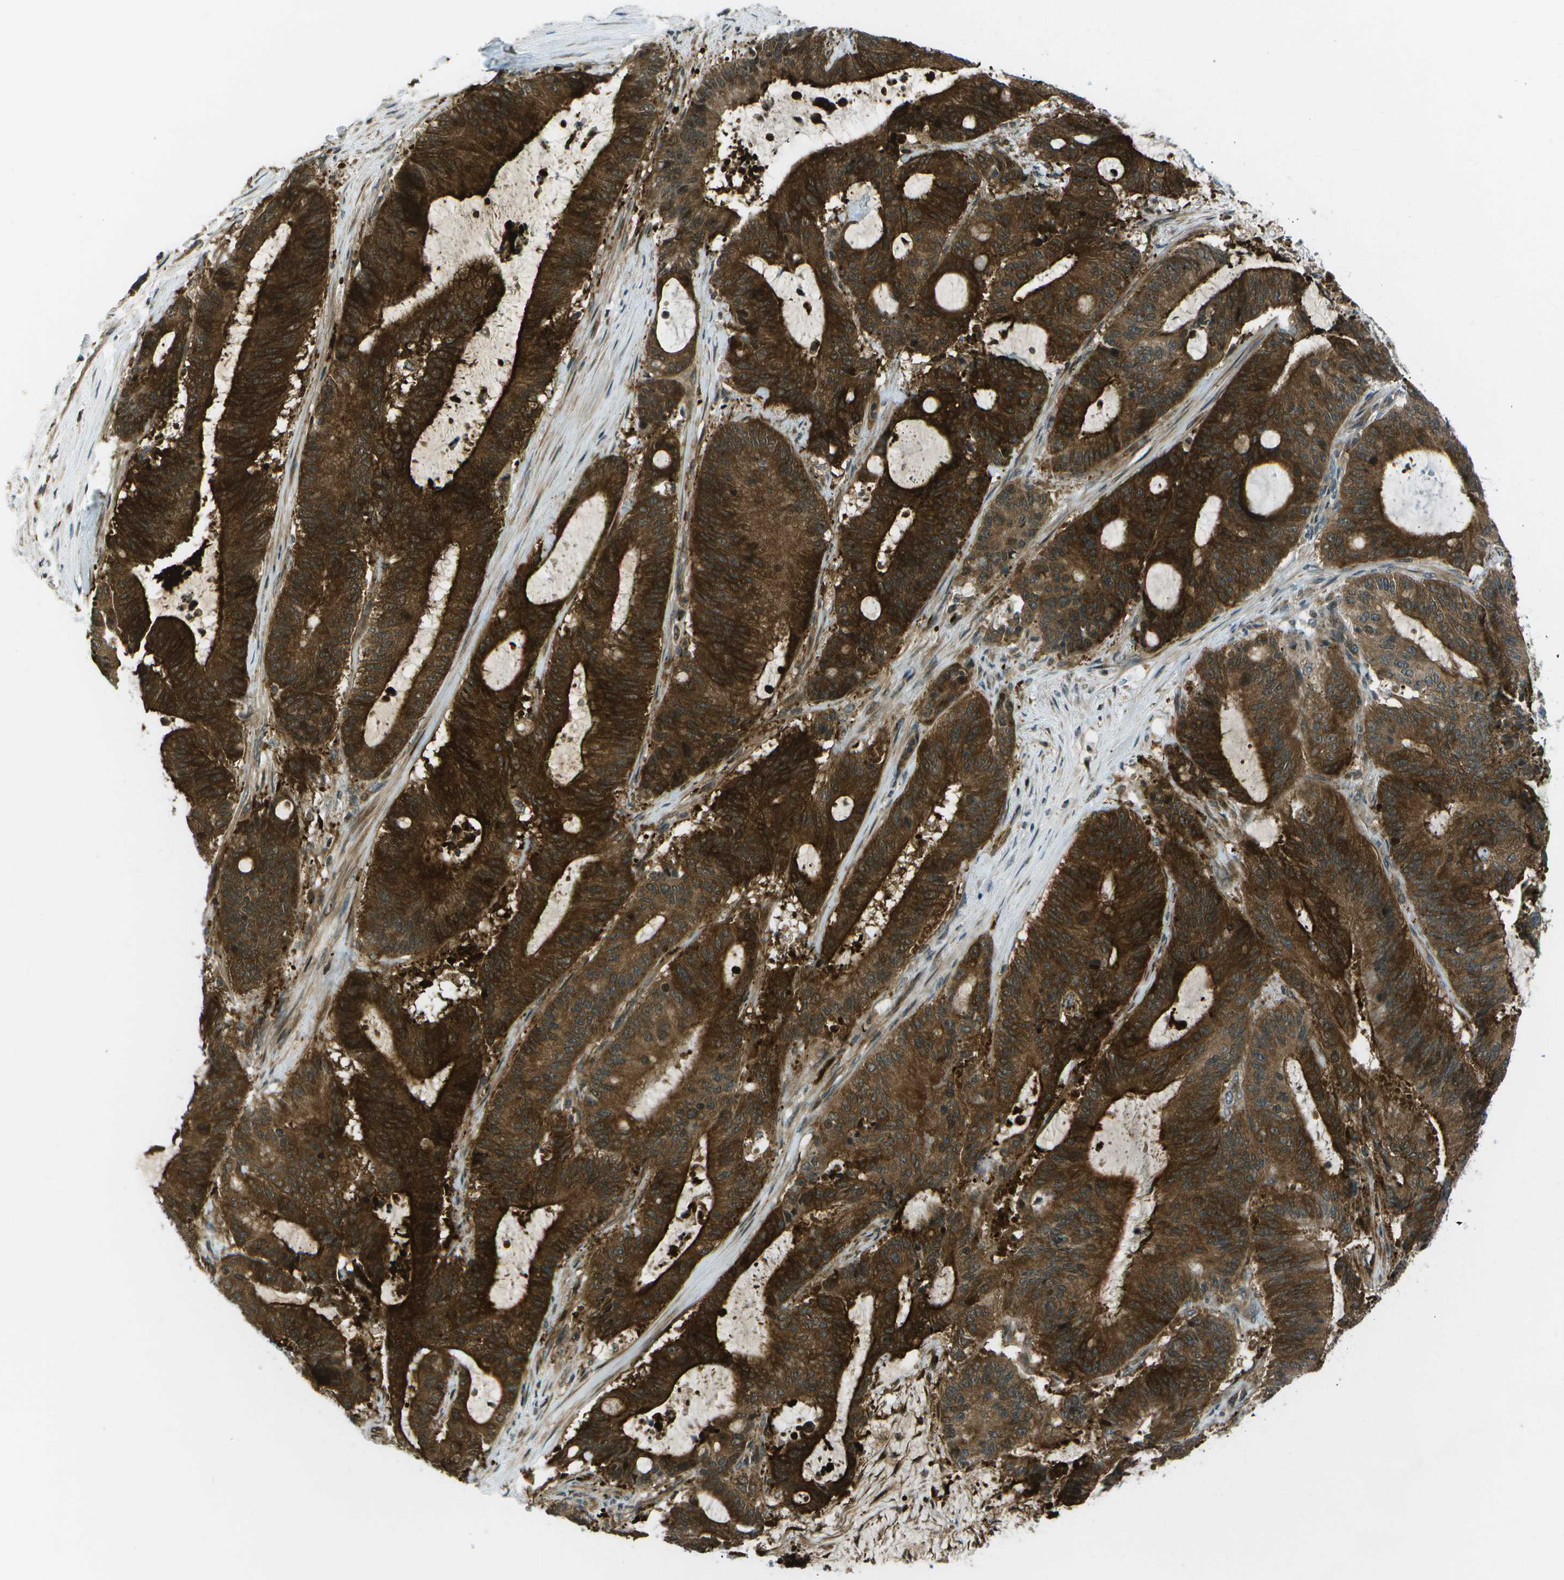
{"staining": {"intensity": "strong", "quantity": ">75%", "location": "cytoplasmic/membranous"}, "tissue": "liver cancer", "cell_type": "Tumor cells", "image_type": "cancer", "snomed": [{"axis": "morphology", "description": "Cholangiocarcinoma"}, {"axis": "topography", "description": "Liver"}], "caption": "Liver cancer (cholangiocarcinoma) was stained to show a protein in brown. There is high levels of strong cytoplasmic/membranous positivity in about >75% of tumor cells.", "gene": "TMEM19", "patient": {"sex": "female", "age": 73}}